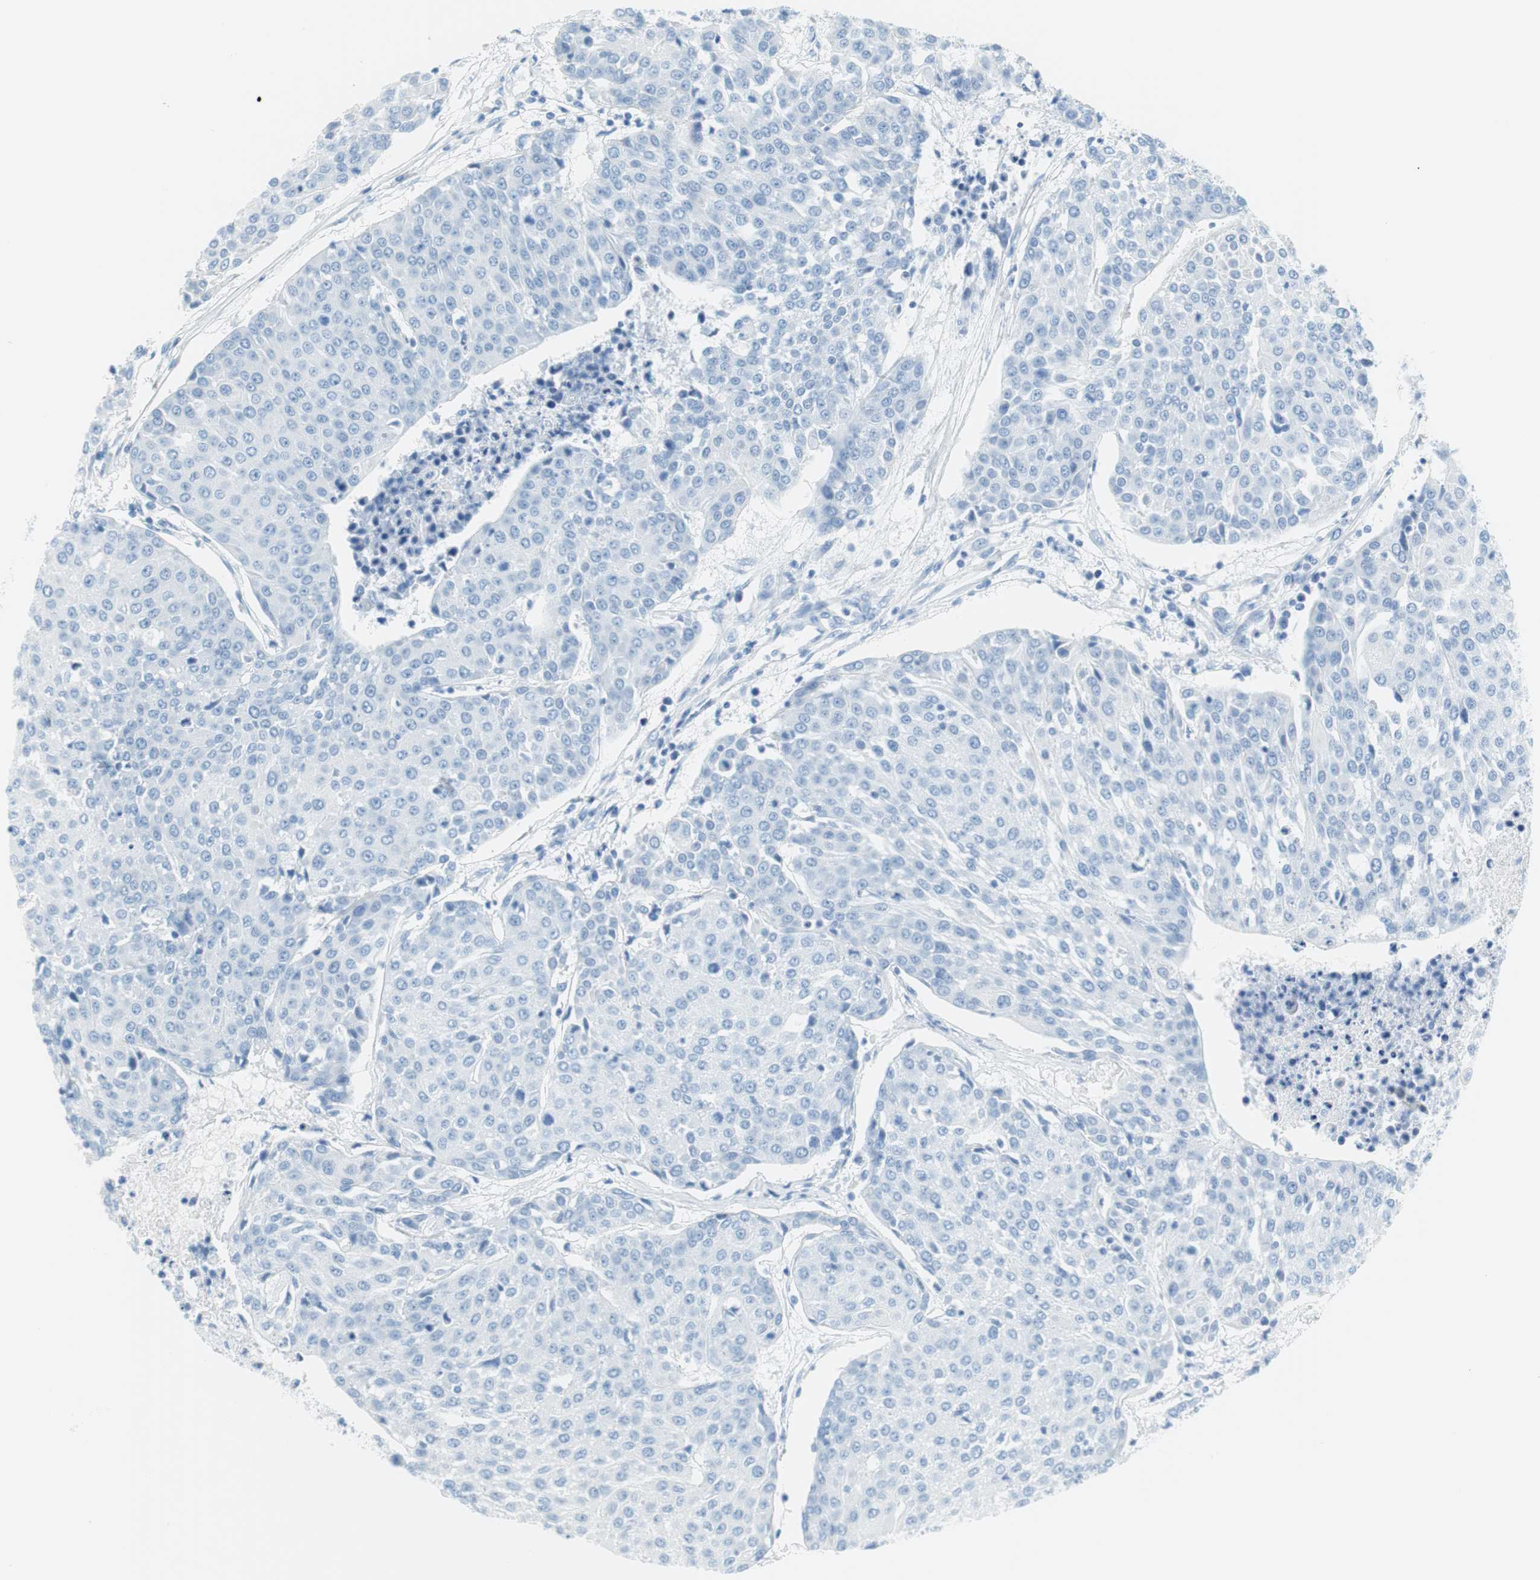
{"staining": {"intensity": "negative", "quantity": "none", "location": "none"}, "tissue": "urothelial cancer", "cell_type": "Tumor cells", "image_type": "cancer", "snomed": [{"axis": "morphology", "description": "Urothelial carcinoma, High grade"}, {"axis": "topography", "description": "Urinary bladder"}], "caption": "High power microscopy image of an immunohistochemistry histopathology image of urothelial cancer, revealing no significant expression in tumor cells.", "gene": "MYH1", "patient": {"sex": "female", "age": 85}}